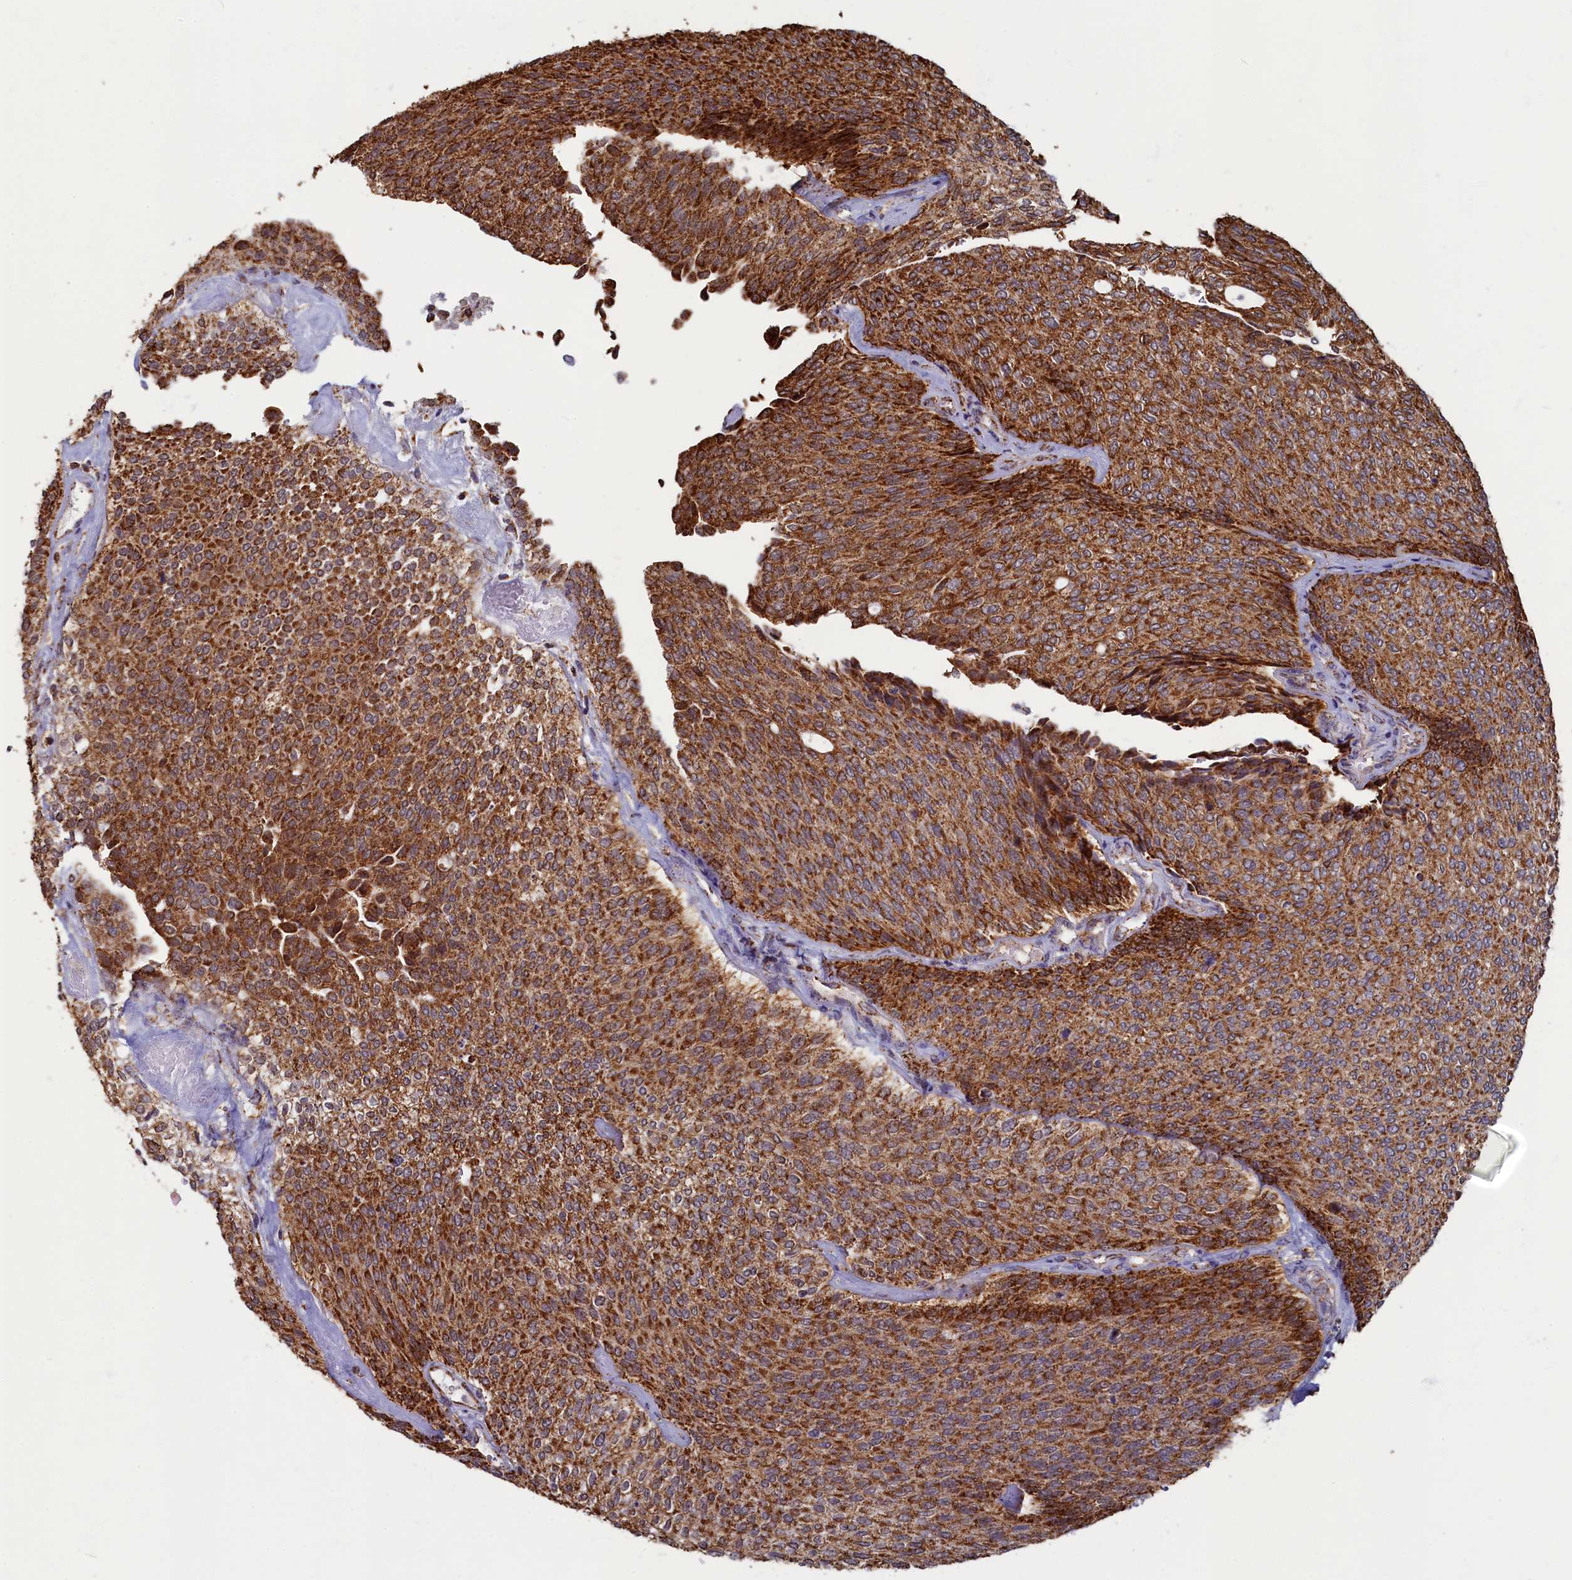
{"staining": {"intensity": "strong", "quantity": ">75%", "location": "cytoplasmic/membranous"}, "tissue": "urothelial cancer", "cell_type": "Tumor cells", "image_type": "cancer", "snomed": [{"axis": "morphology", "description": "Urothelial carcinoma, Low grade"}, {"axis": "topography", "description": "Urinary bladder"}], "caption": "Immunohistochemical staining of low-grade urothelial carcinoma exhibits high levels of strong cytoplasmic/membranous expression in about >75% of tumor cells.", "gene": "SPR", "patient": {"sex": "female", "age": 79}}